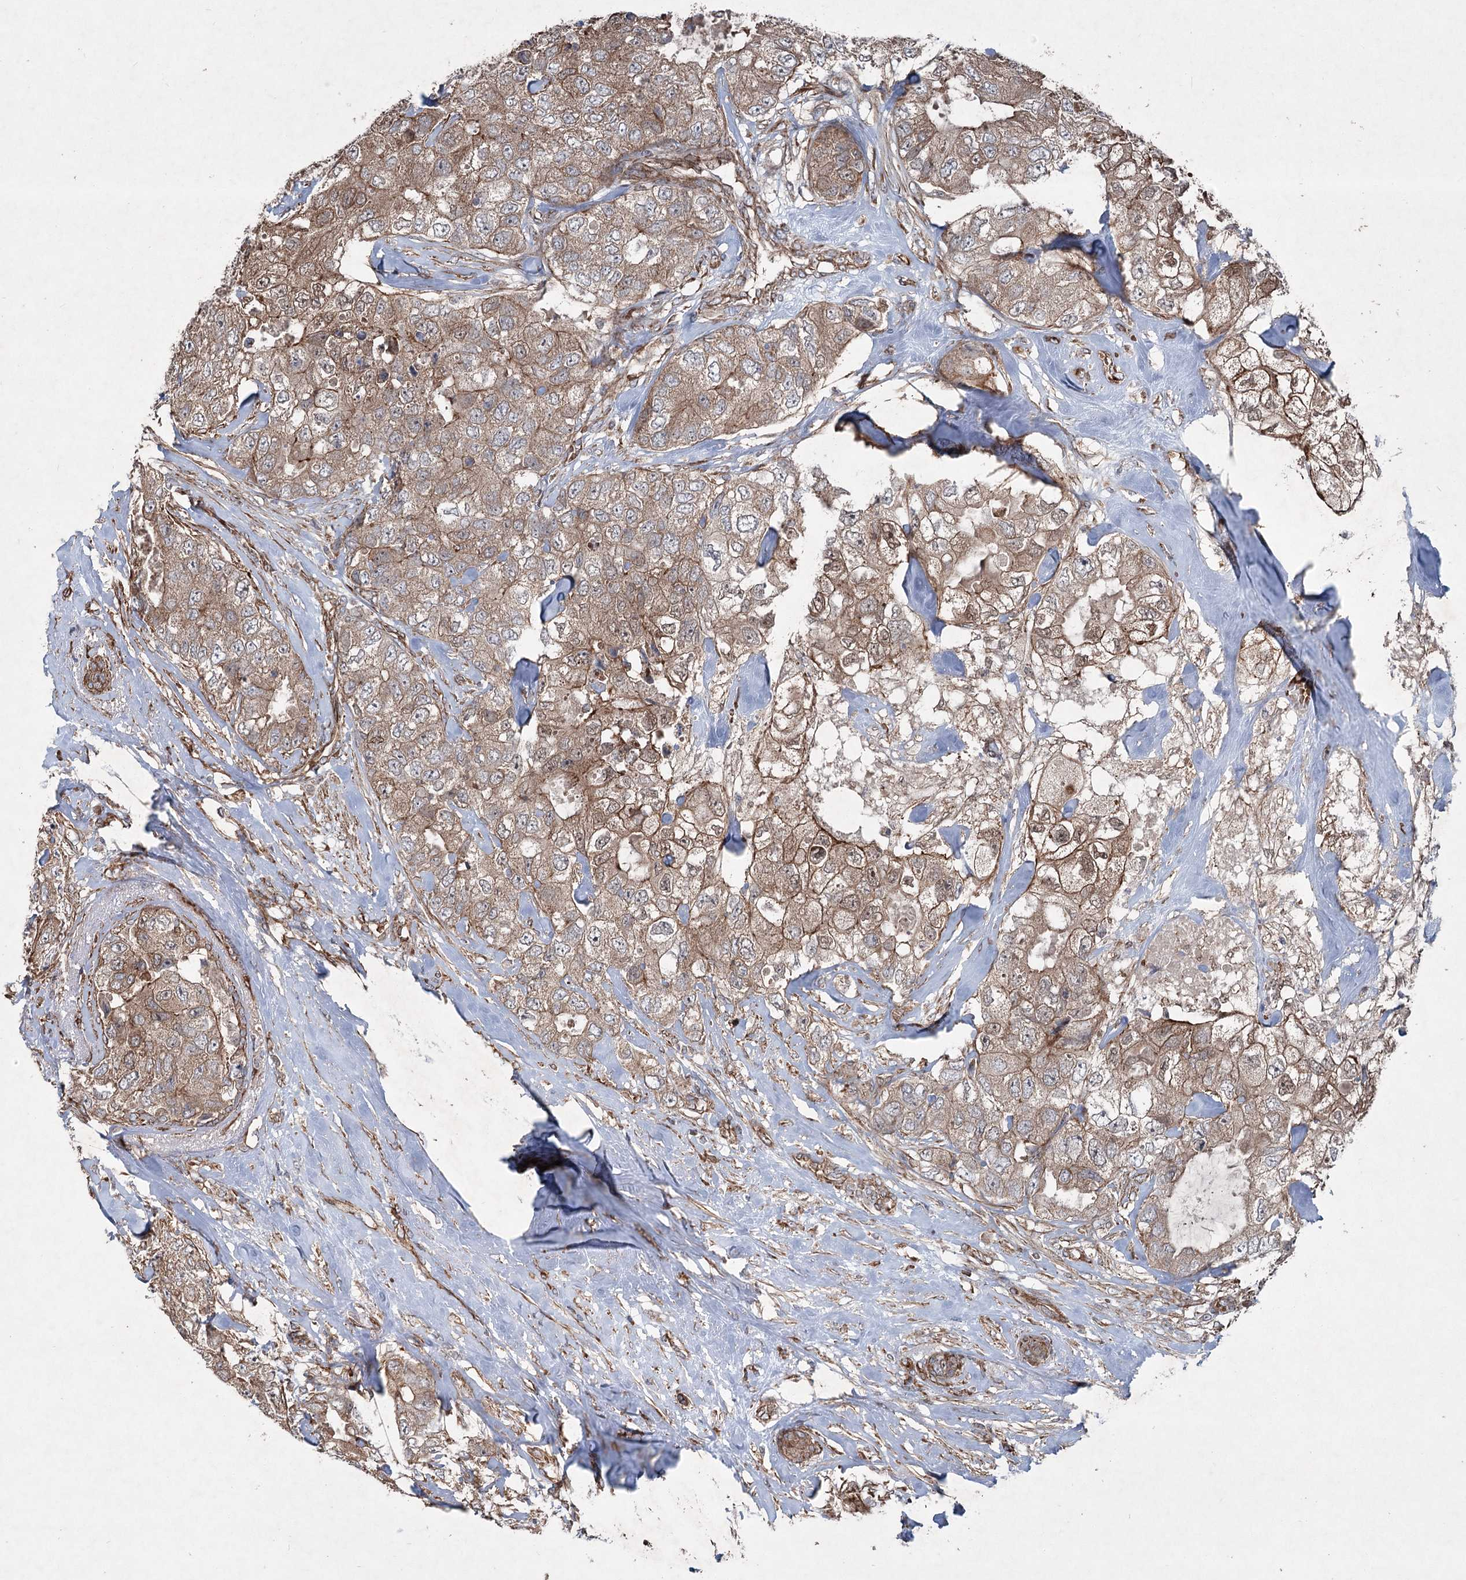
{"staining": {"intensity": "moderate", "quantity": ">75%", "location": "cytoplasmic/membranous"}, "tissue": "breast cancer", "cell_type": "Tumor cells", "image_type": "cancer", "snomed": [{"axis": "morphology", "description": "Duct carcinoma"}, {"axis": "topography", "description": "Breast"}], "caption": "Breast invasive ductal carcinoma stained with DAB IHC shows medium levels of moderate cytoplasmic/membranous expression in about >75% of tumor cells.", "gene": "SERINC5", "patient": {"sex": "female", "age": 62}}